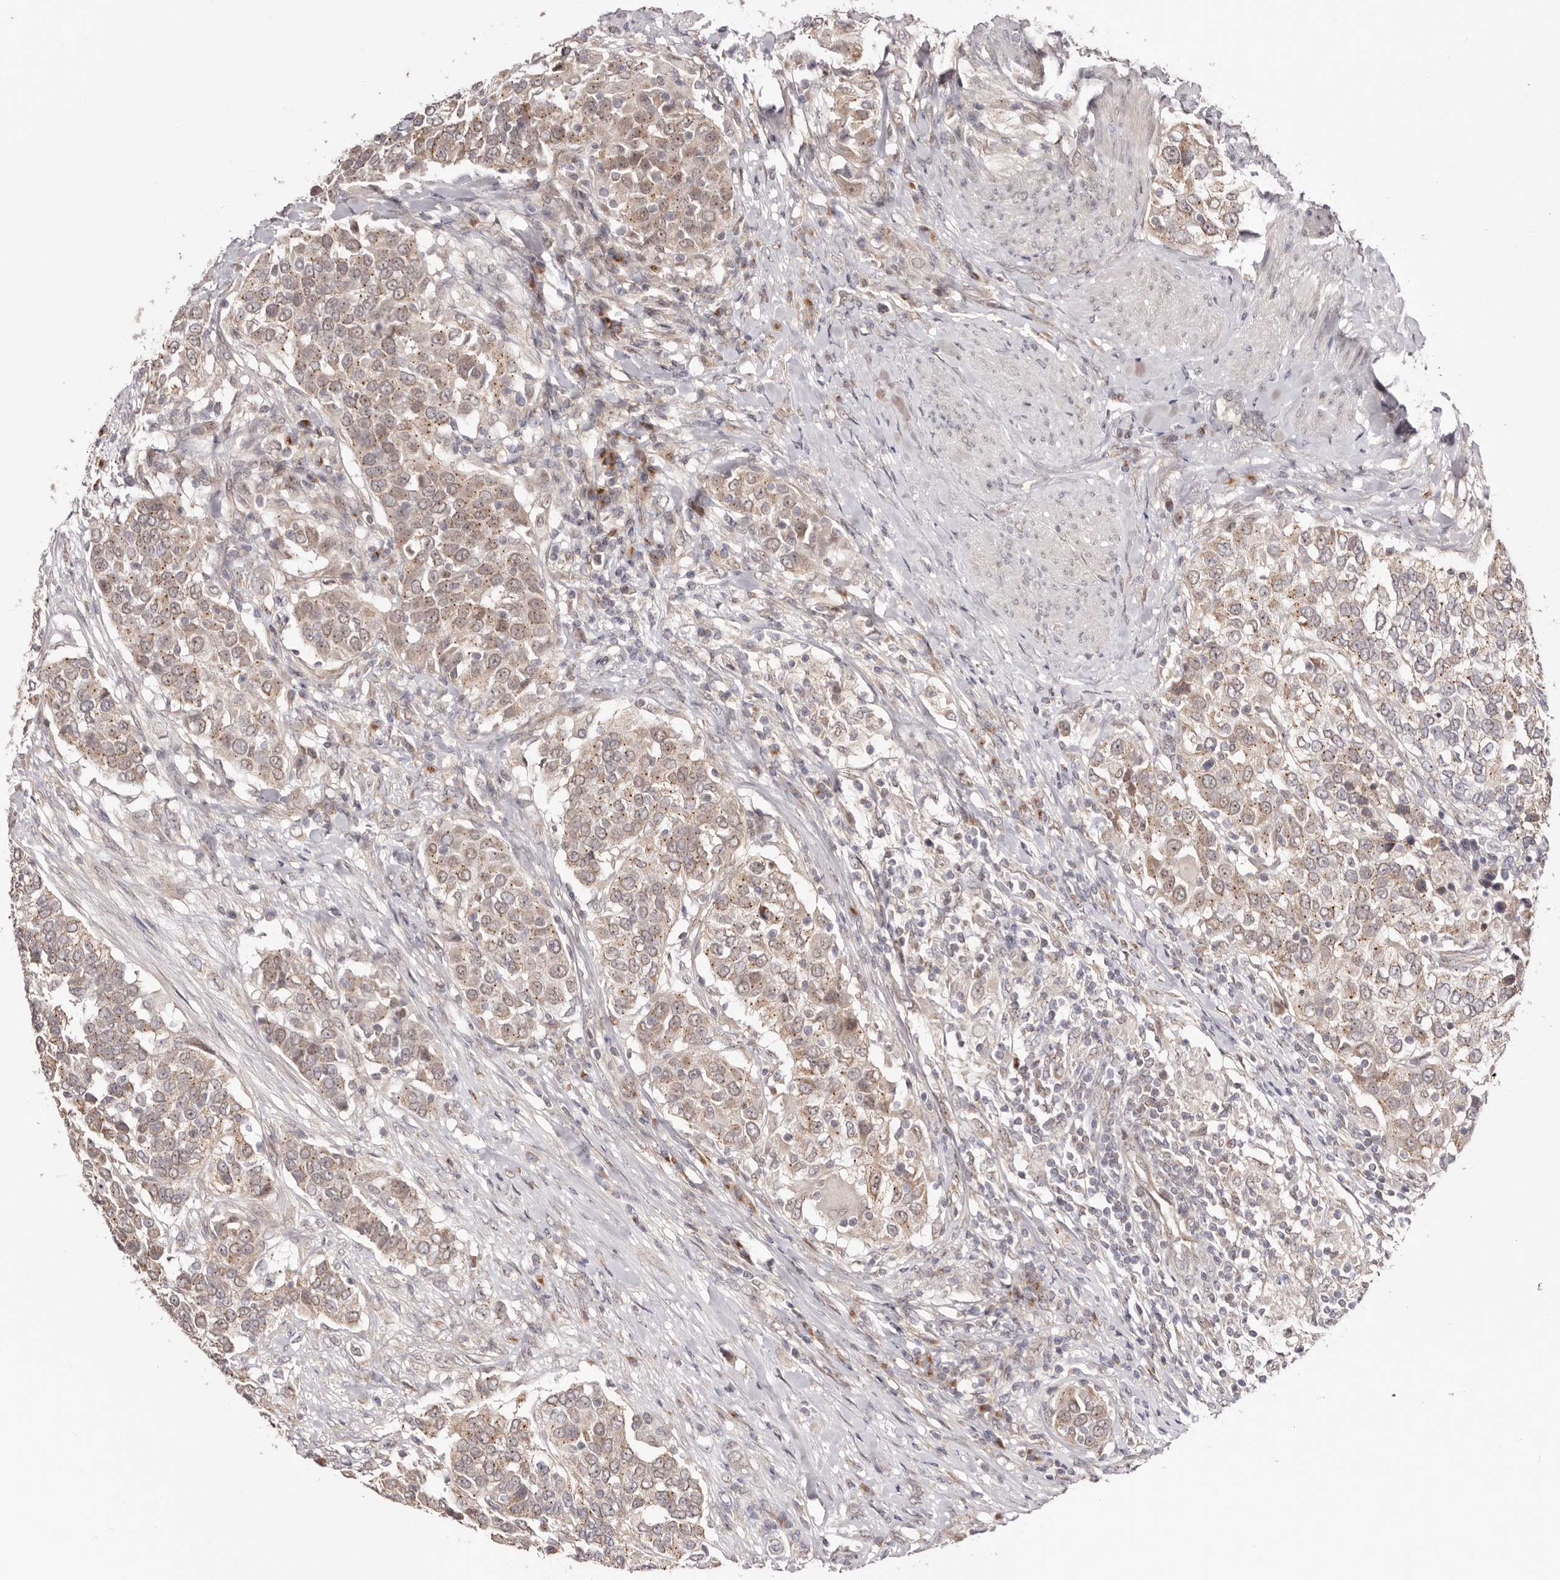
{"staining": {"intensity": "weak", "quantity": ">75%", "location": "cytoplasmic/membranous"}, "tissue": "urothelial cancer", "cell_type": "Tumor cells", "image_type": "cancer", "snomed": [{"axis": "morphology", "description": "Urothelial carcinoma, High grade"}, {"axis": "topography", "description": "Urinary bladder"}], "caption": "High-grade urothelial carcinoma stained with a protein marker reveals weak staining in tumor cells.", "gene": "EGR3", "patient": {"sex": "female", "age": 80}}